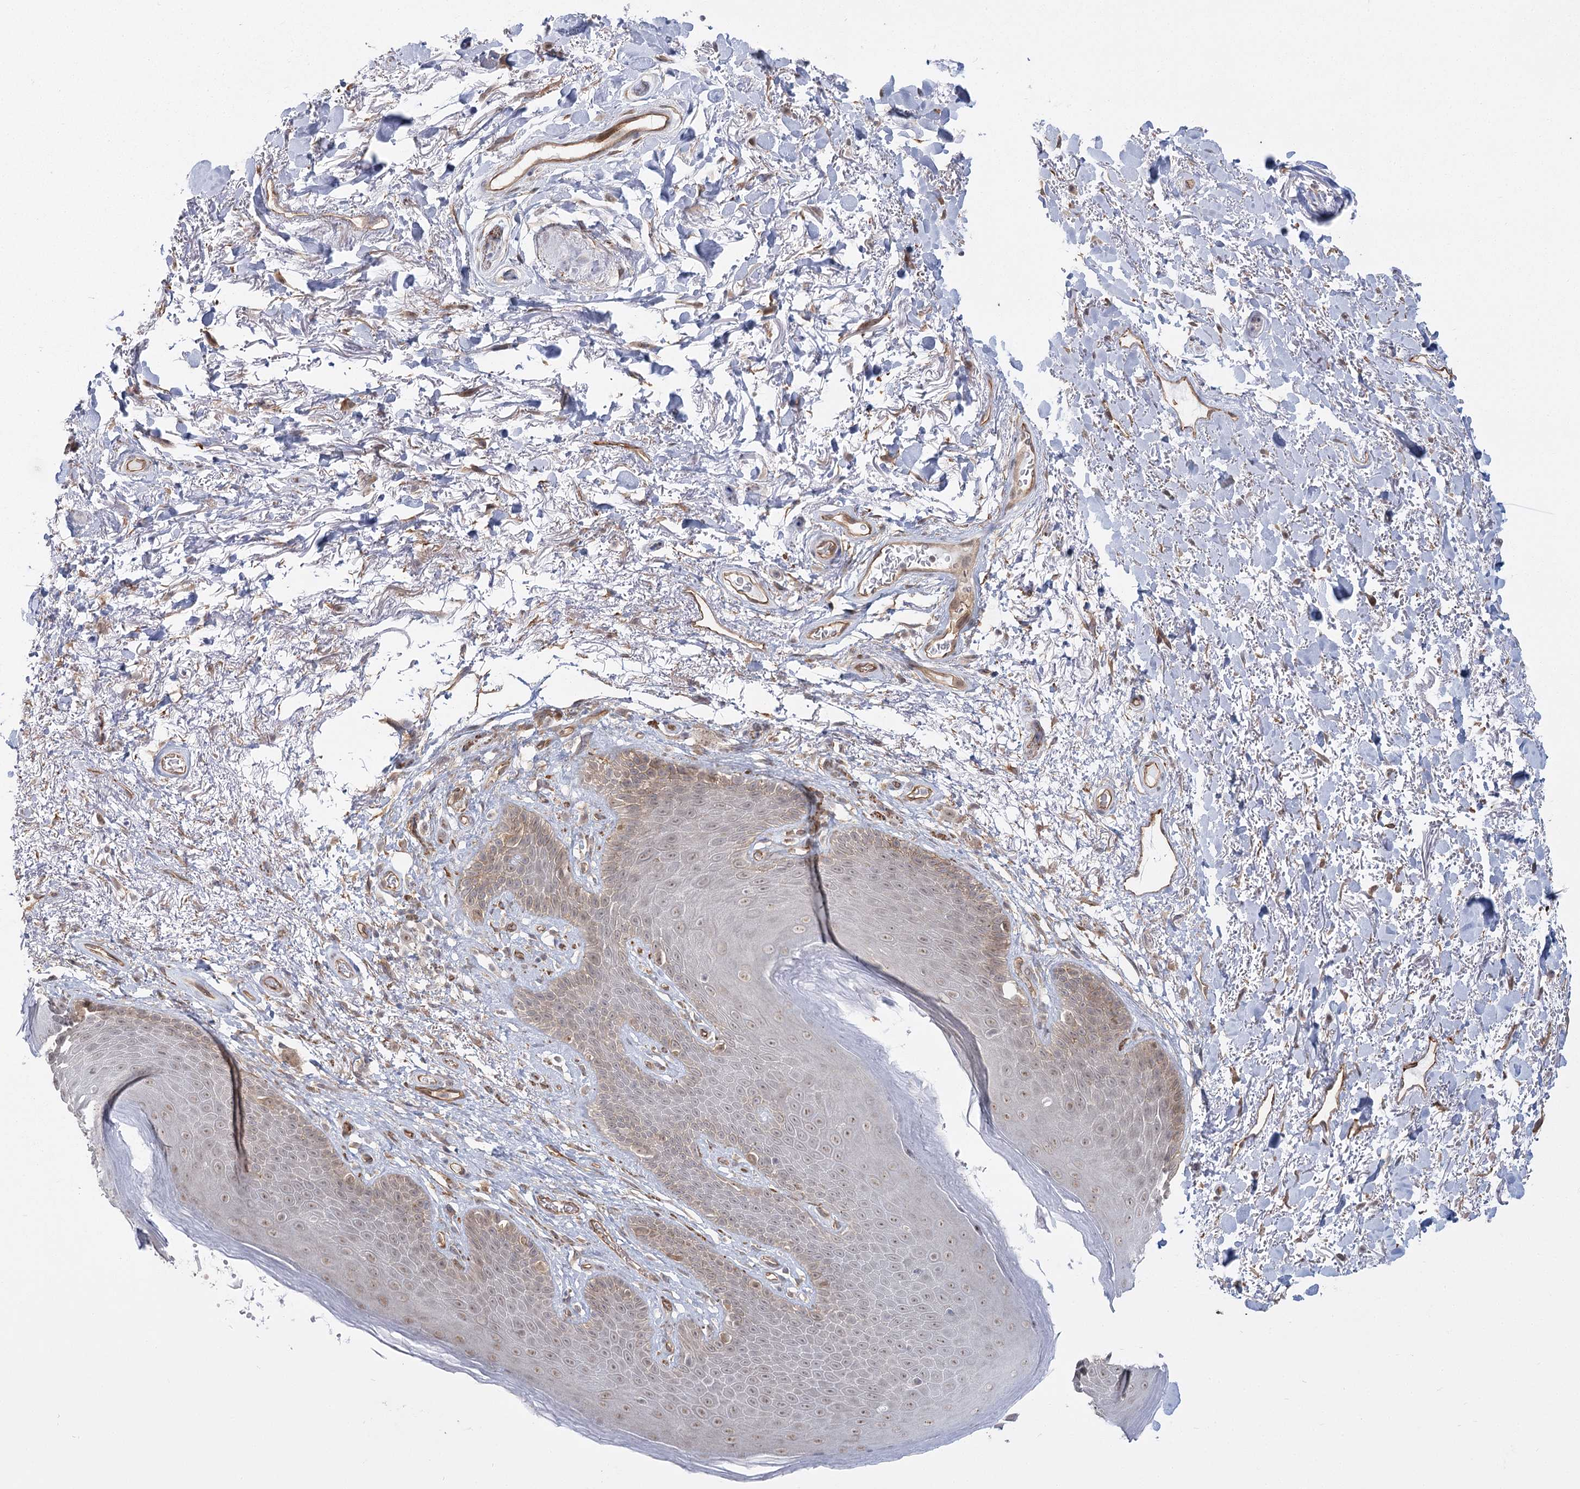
{"staining": {"intensity": "weak", "quantity": "25%-75%", "location": "nuclear"}, "tissue": "skin", "cell_type": "Epidermal cells", "image_type": "normal", "snomed": [{"axis": "morphology", "description": "Normal tissue, NOS"}, {"axis": "topography", "description": "Anal"}], "caption": "Immunohistochemistry (IHC) staining of unremarkable skin, which demonstrates low levels of weak nuclear expression in approximately 25%-75% of epidermal cells indicating weak nuclear protein staining. The staining was performed using DAB (3,3'-diaminobenzidine) (brown) for protein detection and nuclei were counterstained in hematoxylin (blue).", "gene": "RPP14", "patient": {"sex": "male", "age": 74}}